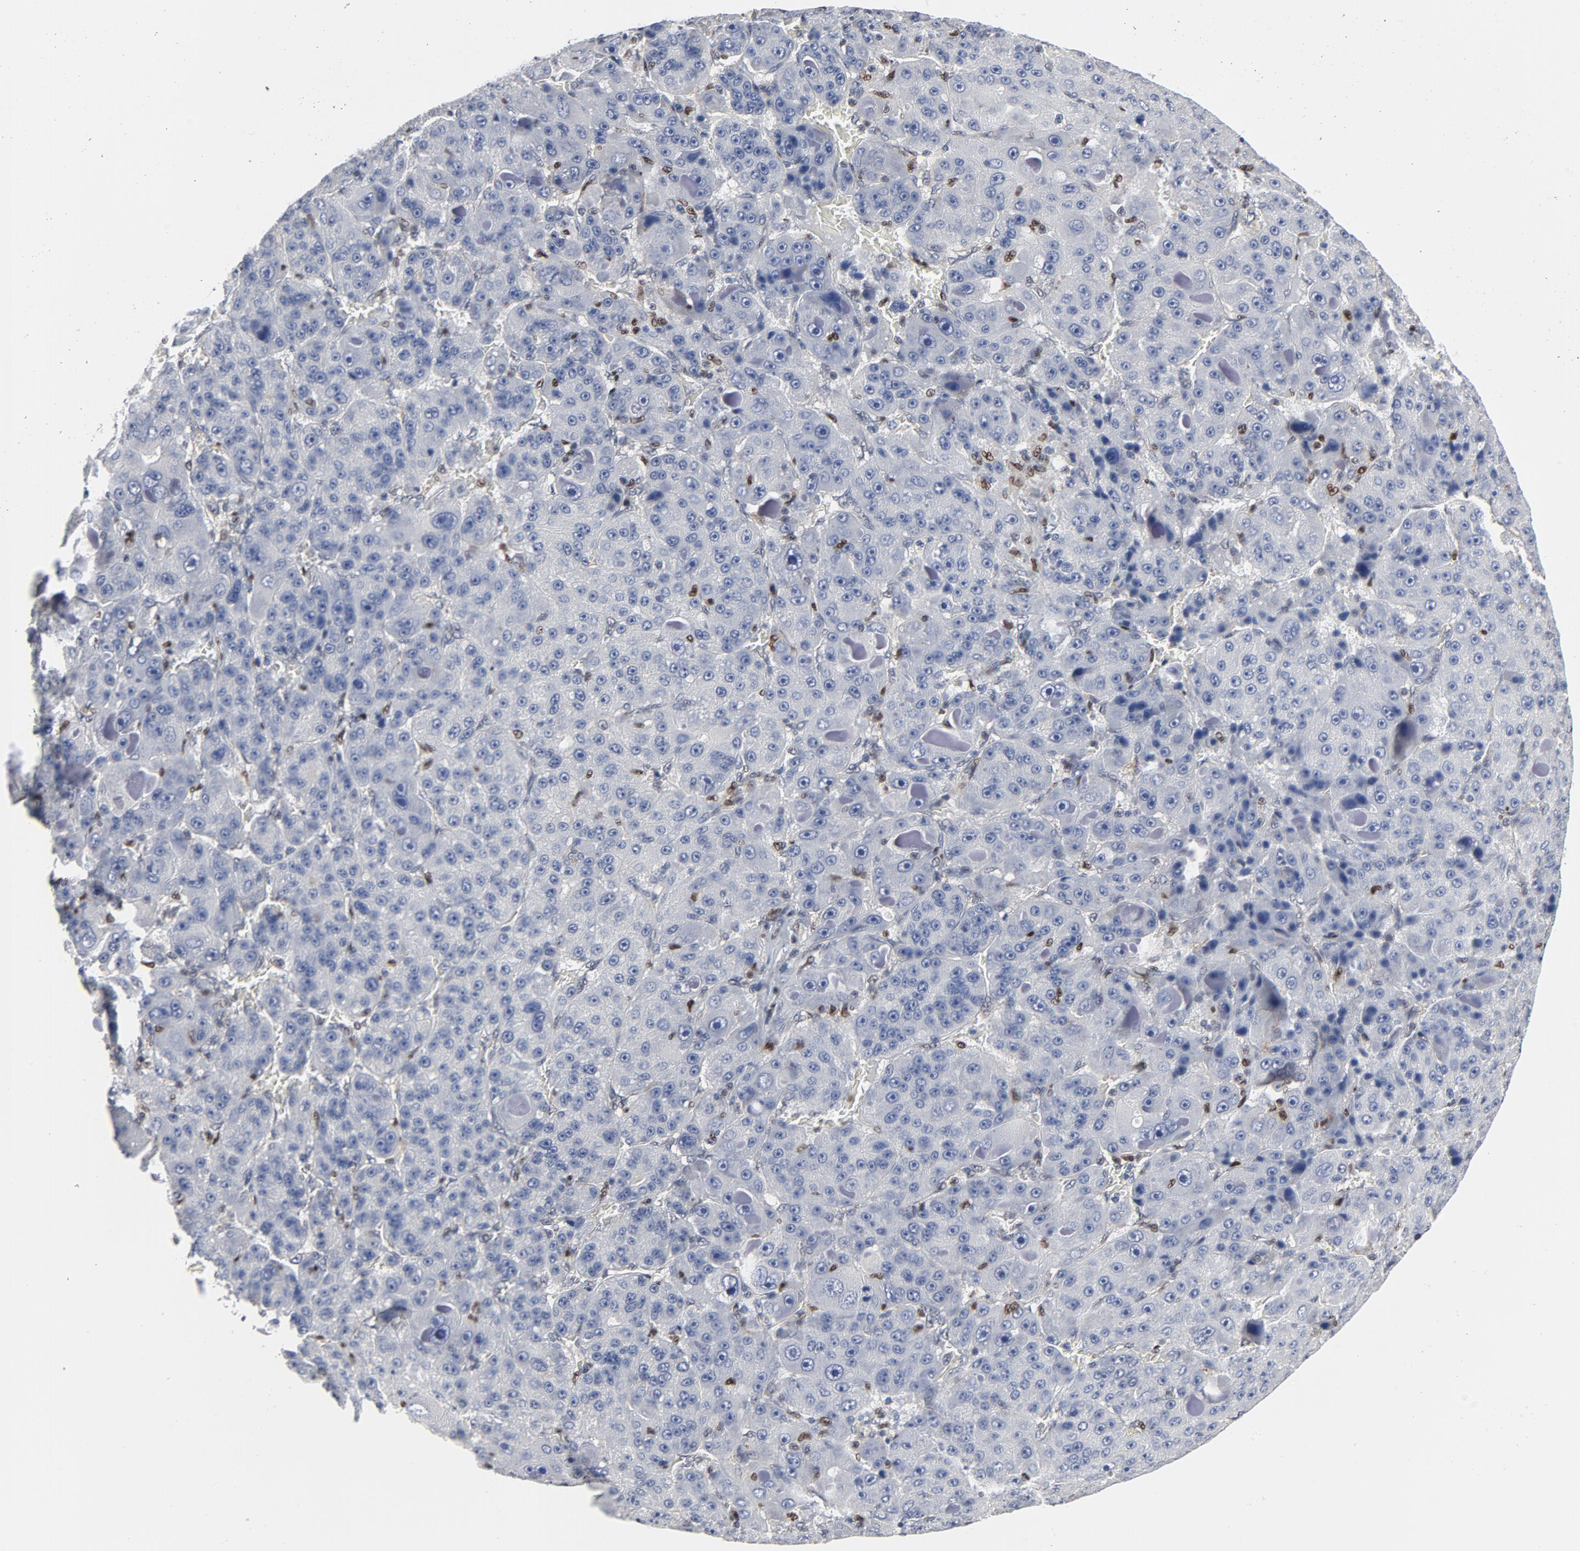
{"staining": {"intensity": "negative", "quantity": "none", "location": "none"}, "tissue": "liver cancer", "cell_type": "Tumor cells", "image_type": "cancer", "snomed": [{"axis": "morphology", "description": "Carcinoma, Hepatocellular, NOS"}, {"axis": "topography", "description": "Liver"}], "caption": "Immunohistochemistry of human liver cancer demonstrates no expression in tumor cells.", "gene": "NFKB1", "patient": {"sex": "male", "age": 76}}